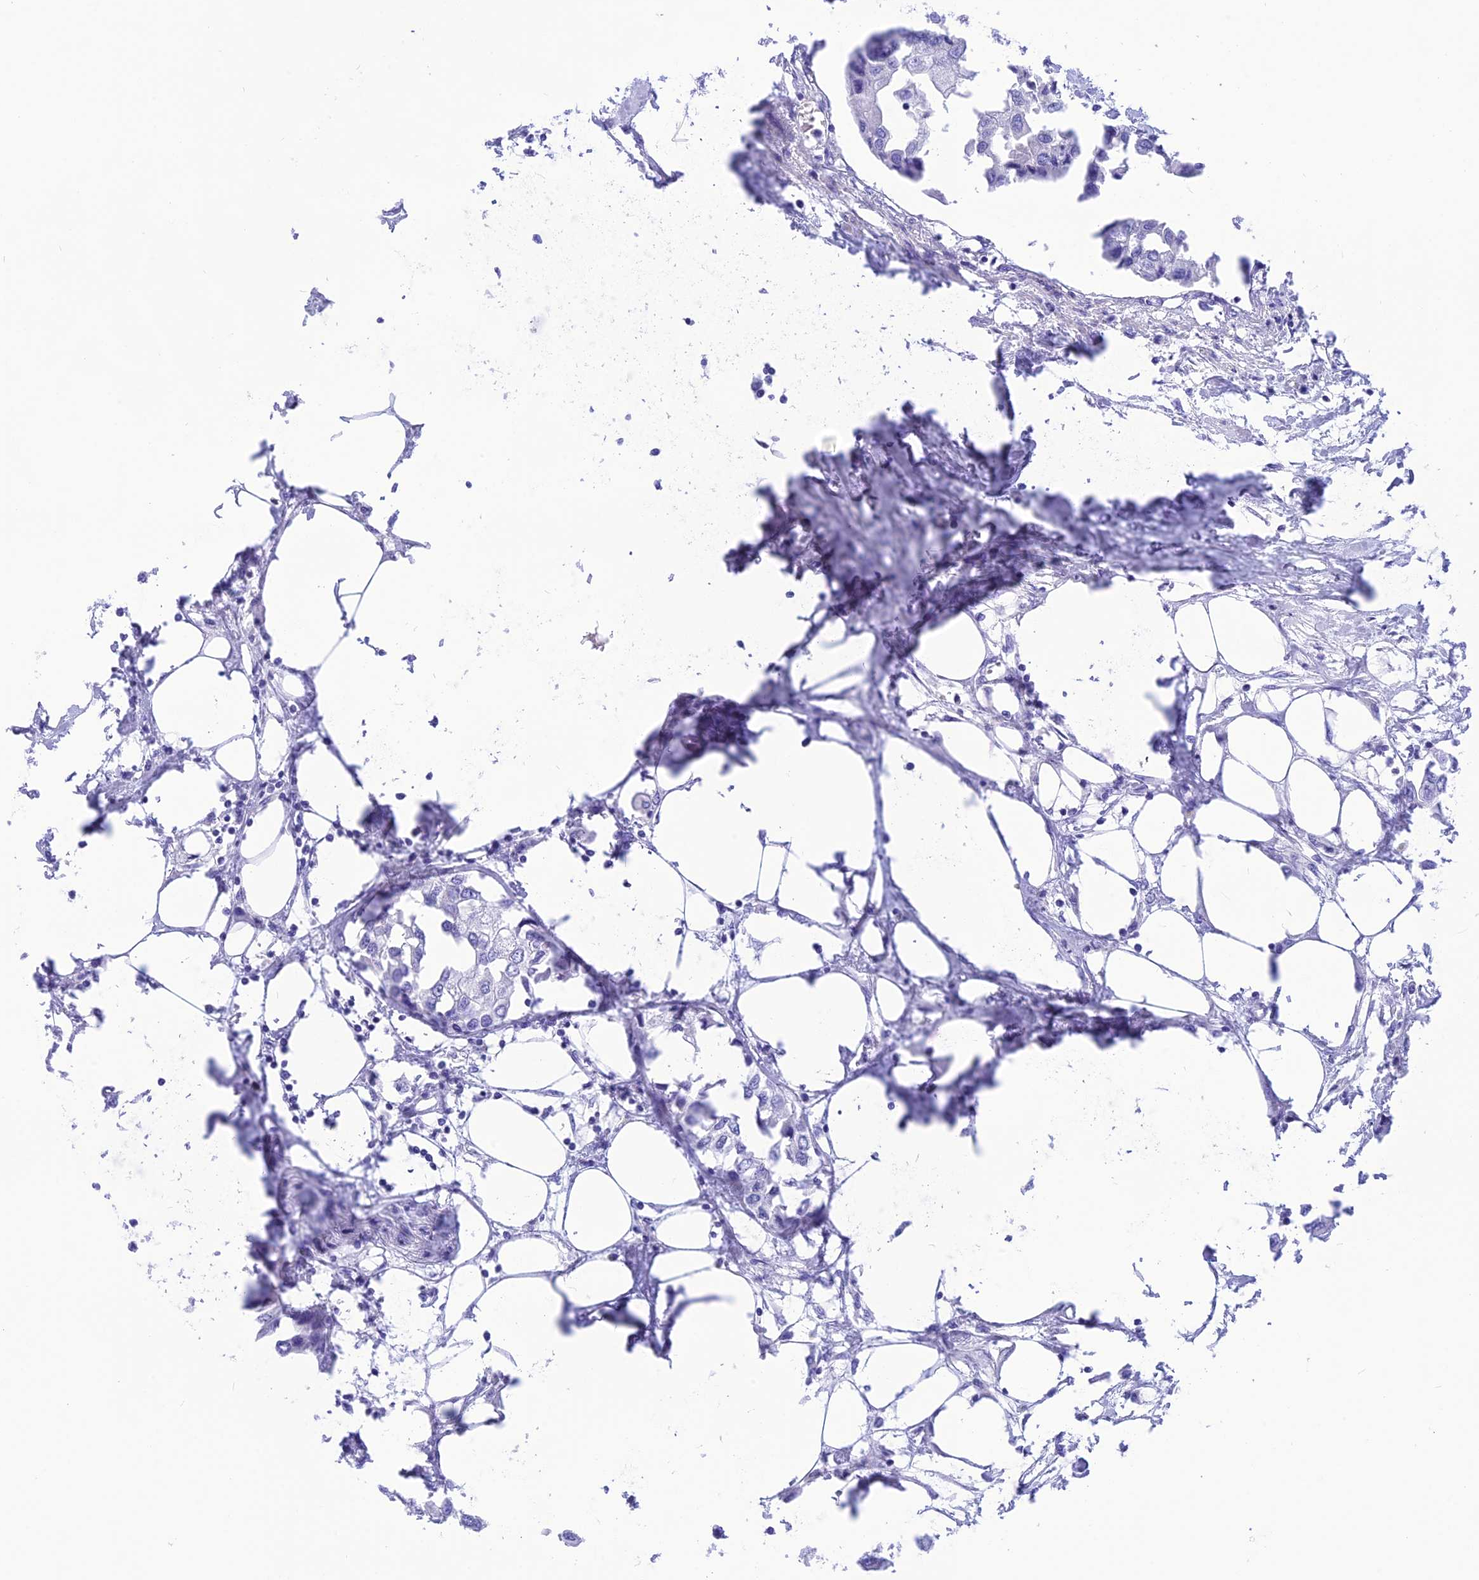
{"staining": {"intensity": "negative", "quantity": "none", "location": "none"}, "tissue": "urothelial cancer", "cell_type": "Tumor cells", "image_type": "cancer", "snomed": [{"axis": "morphology", "description": "Urothelial carcinoma, High grade"}, {"axis": "topography", "description": "Urinary bladder"}], "caption": "Tumor cells are negative for protein expression in human urothelial cancer.", "gene": "GLYATL1", "patient": {"sex": "male", "age": 64}}